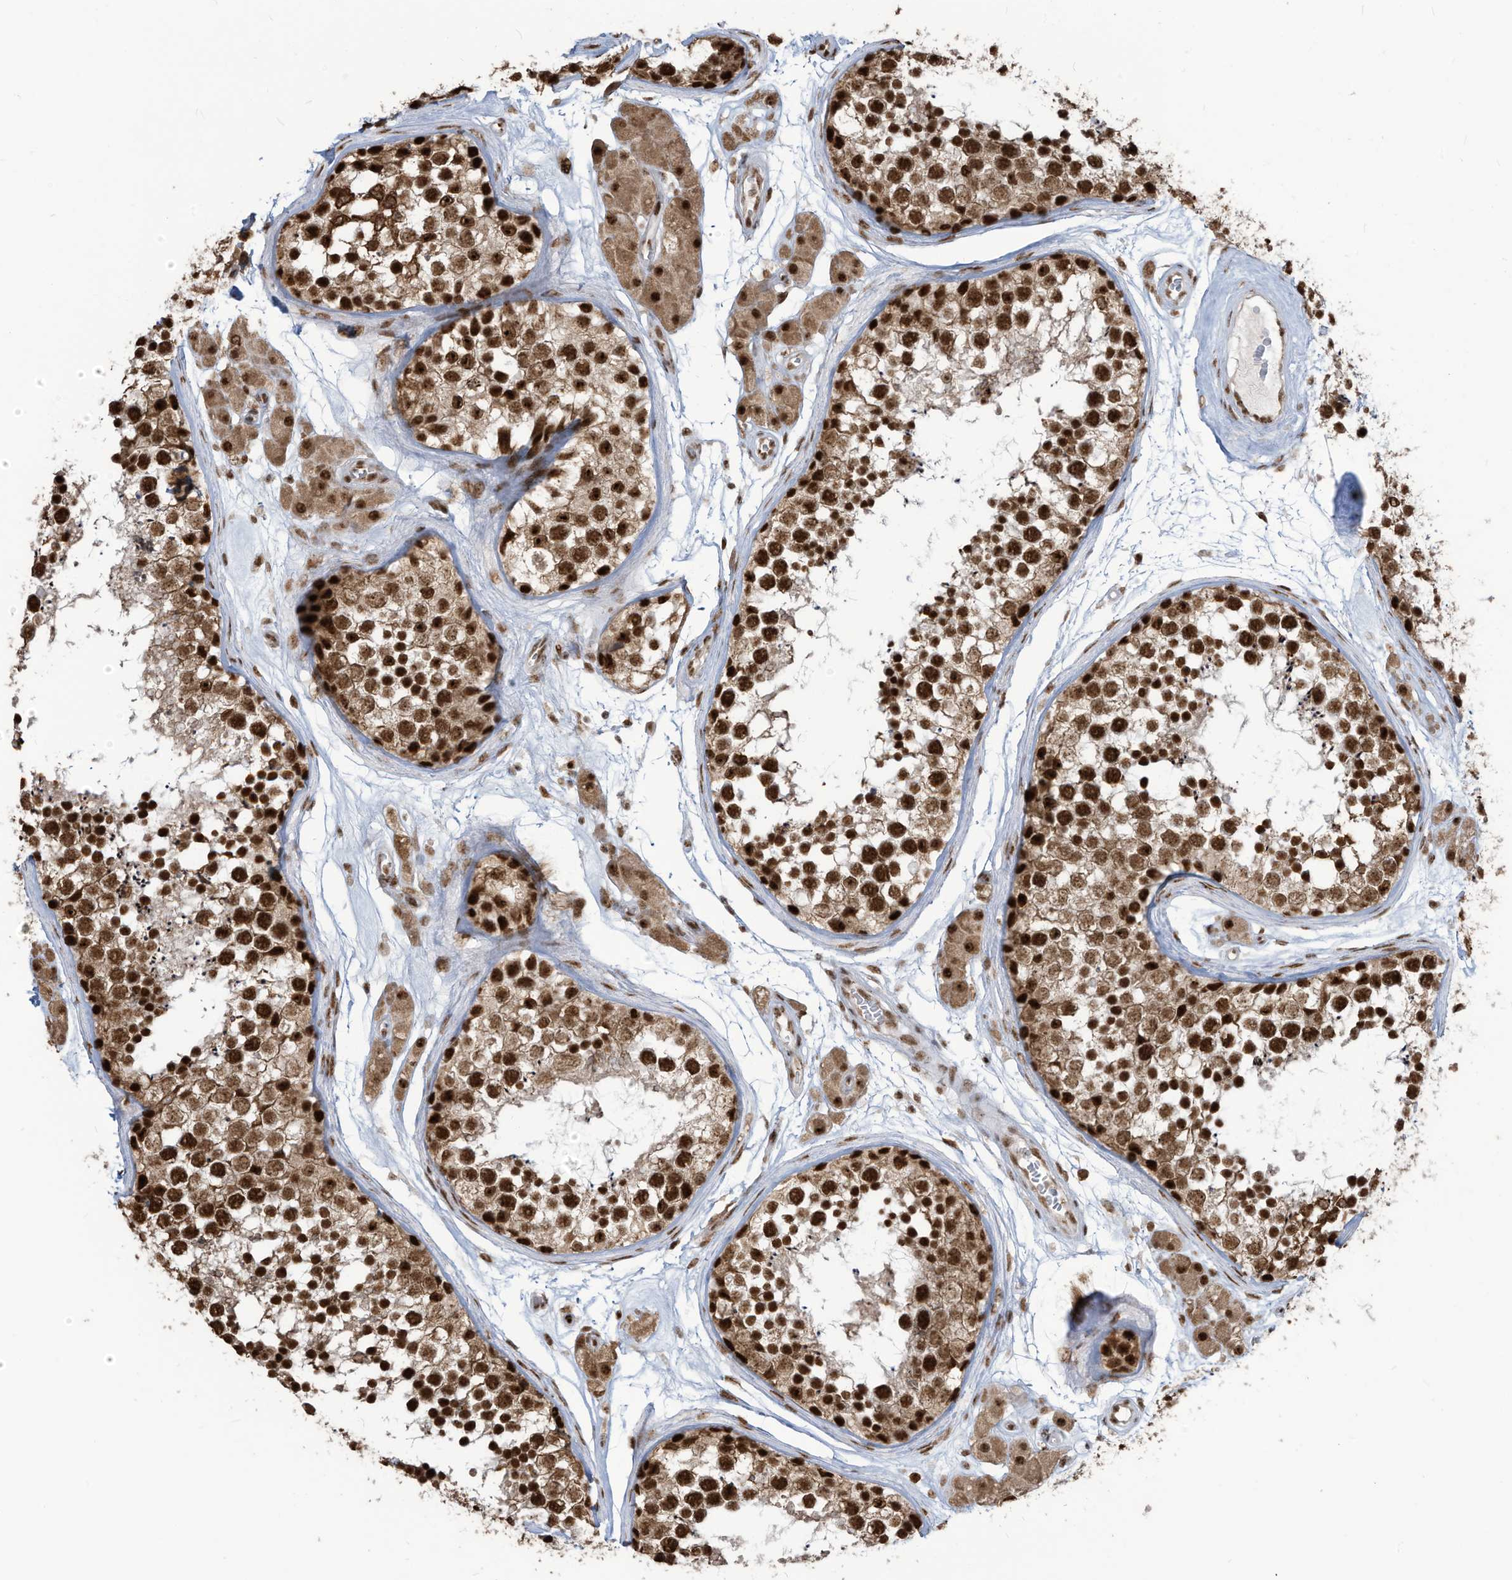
{"staining": {"intensity": "strong", "quantity": ">75%", "location": "nuclear"}, "tissue": "testis", "cell_type": "Cells in seminiferous ducts", "image_type": "normal", "snomed": [{"axis": "morphology", "description": "Normal tissue, NOS"}, {"axis": "topography", "description": "Testis"}], "caption": "Testis stained for a protein displays strong nuclear positivity in cells in seminiferous ducts. (IHC, brightfield microscopy, high magnification).", "gene": "LBH", "patient": {"sex": "male", "age": 56}}